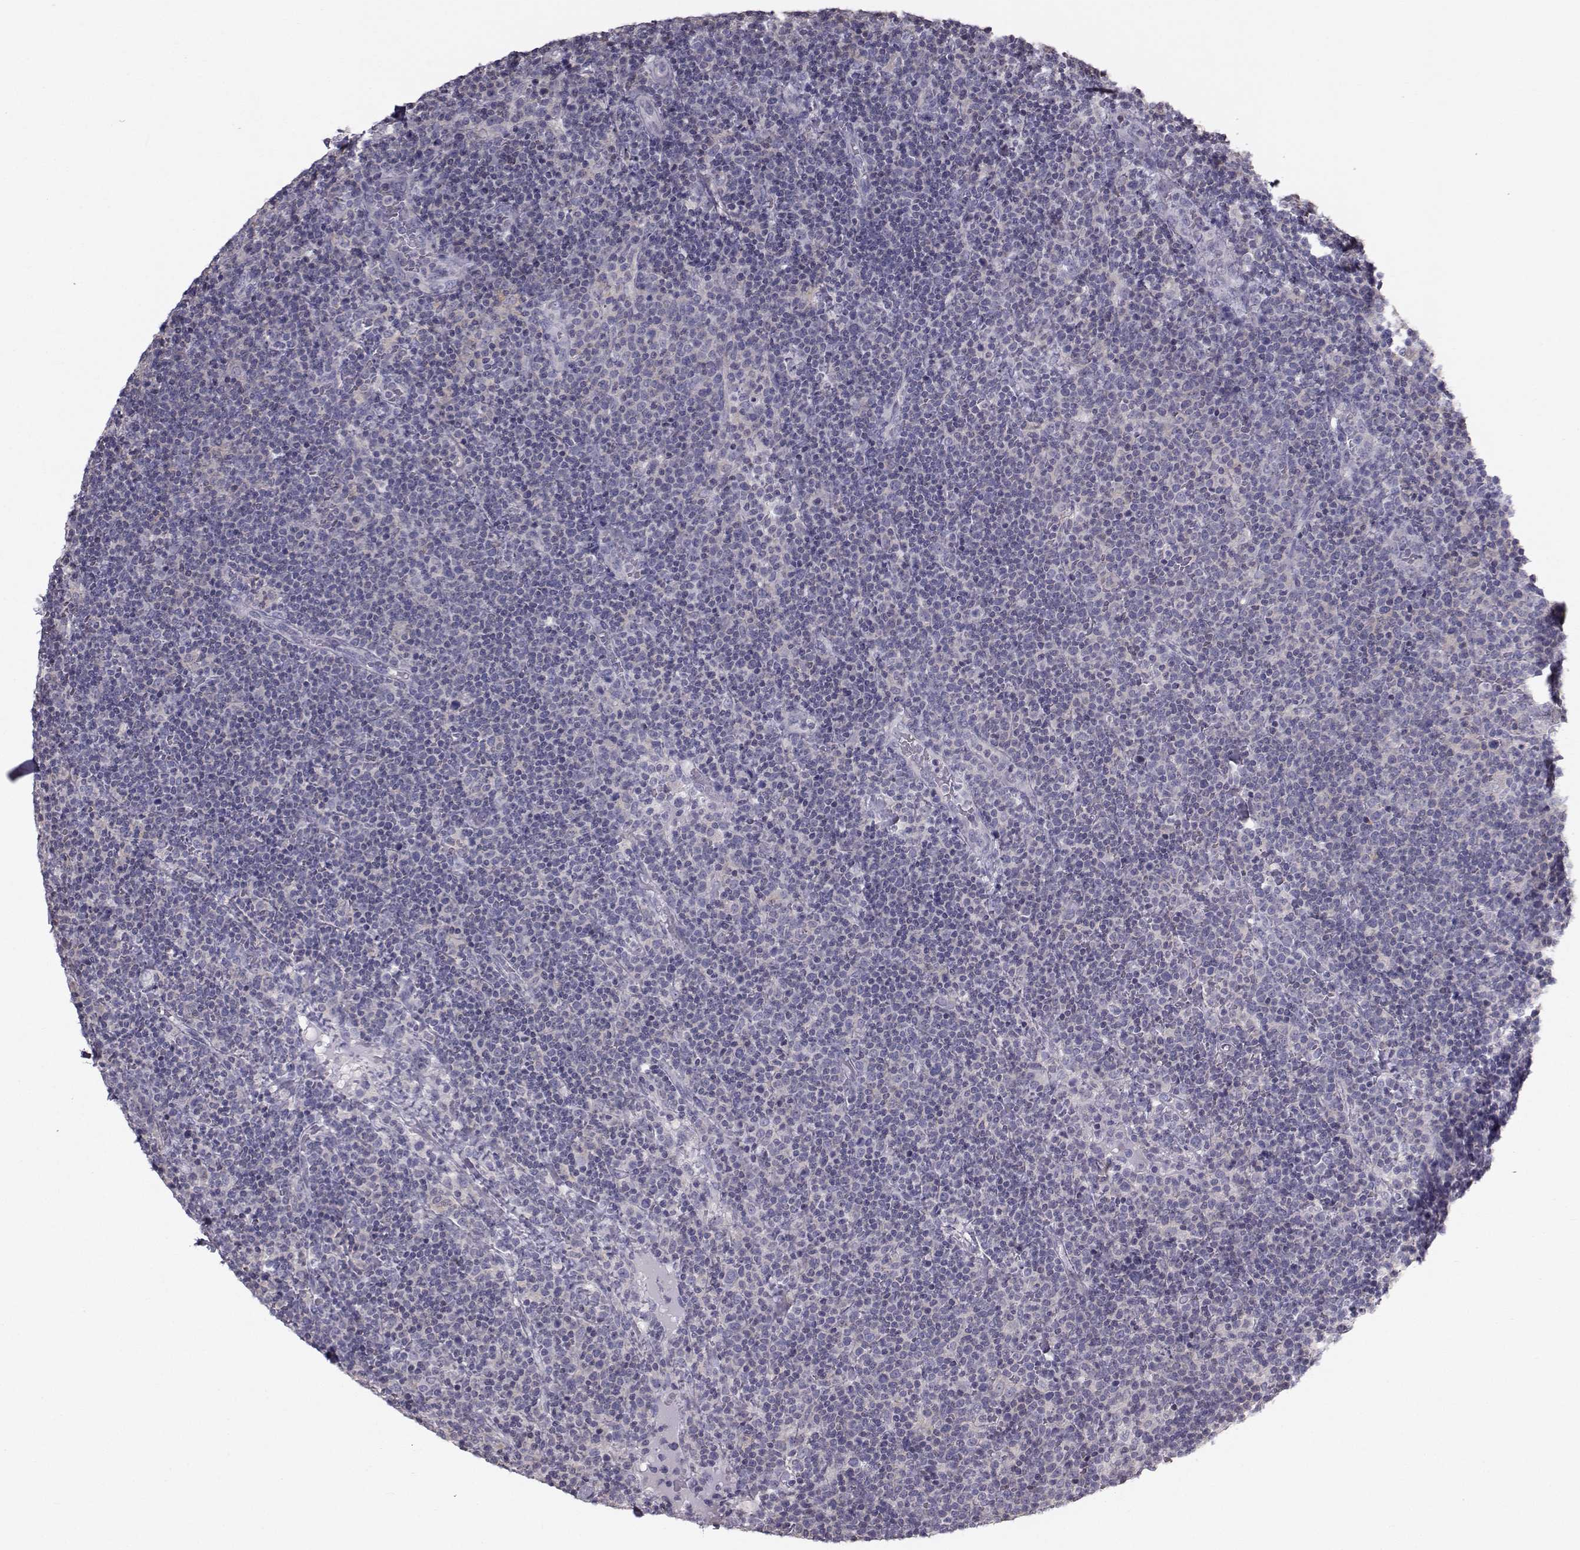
{"staining": {"intensity": "negative", "quantity": "none", "location": "none"}, "tissue": "lymphoma", "cell_type": "Tumor cells", "image_type": "cancer", "snomed": [{"axis": "morphology", "description": "Malignant lymphoma, non-Hodgkin's type, High grade"}, {"axis": "topography", "description": "Lymph node"}], "caption": "High magnification brightfield microscopy of malignant lymphoma, non-Hodgkin's type (high-grade) stained with DAB (3,3'-diaminobenzidine) (brown) and counterstained with hematoxylin (blue): tumor cells show no significant staining. (DAB immunohistochemistry, high magnification).", "gene": "GARIN3", "patient": {"sex": "male", "age": 61}}